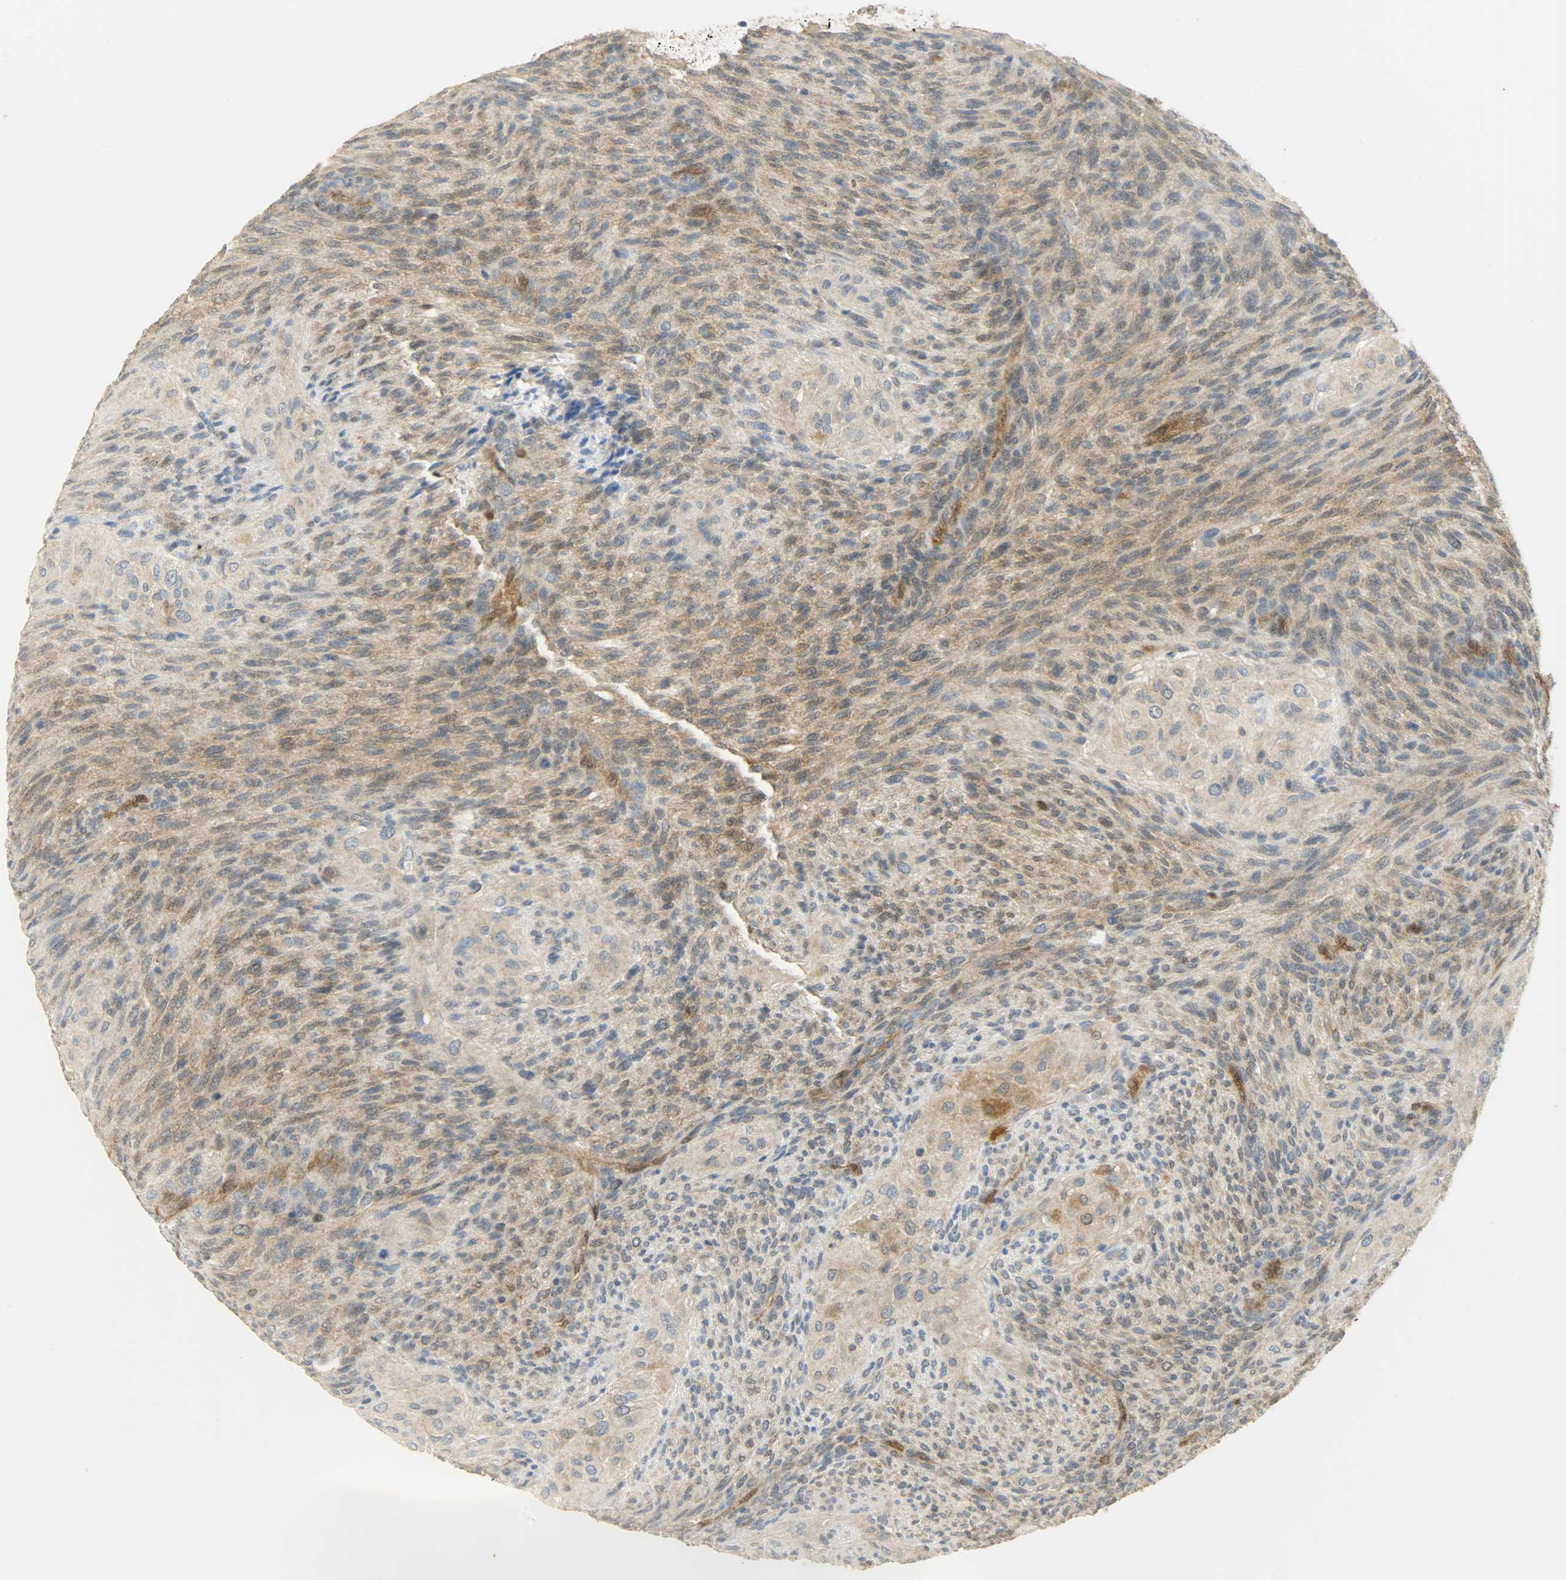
{"staining": {"intensity": "weak", "quantity": ">75%", "location": "cytoplasmic/membranous"}, "tissue": "glioma", "cell_type": "Tumor cells", "image_type": "cancer", "snomed": [{"axis": "morphology", "description": "Glioma, malignant, High grade"}, {"axis": "topography", "description": "Cerebral cortex"}], "caption": "DAB immunohistochemical staining of malignant glioma (high-grade) exhibits weak cytoplasmic/membranous protein staining in about >75% of tumor cells.", "gene": "FKBP1A", "patient": {"sex": "female", "age": 55}}